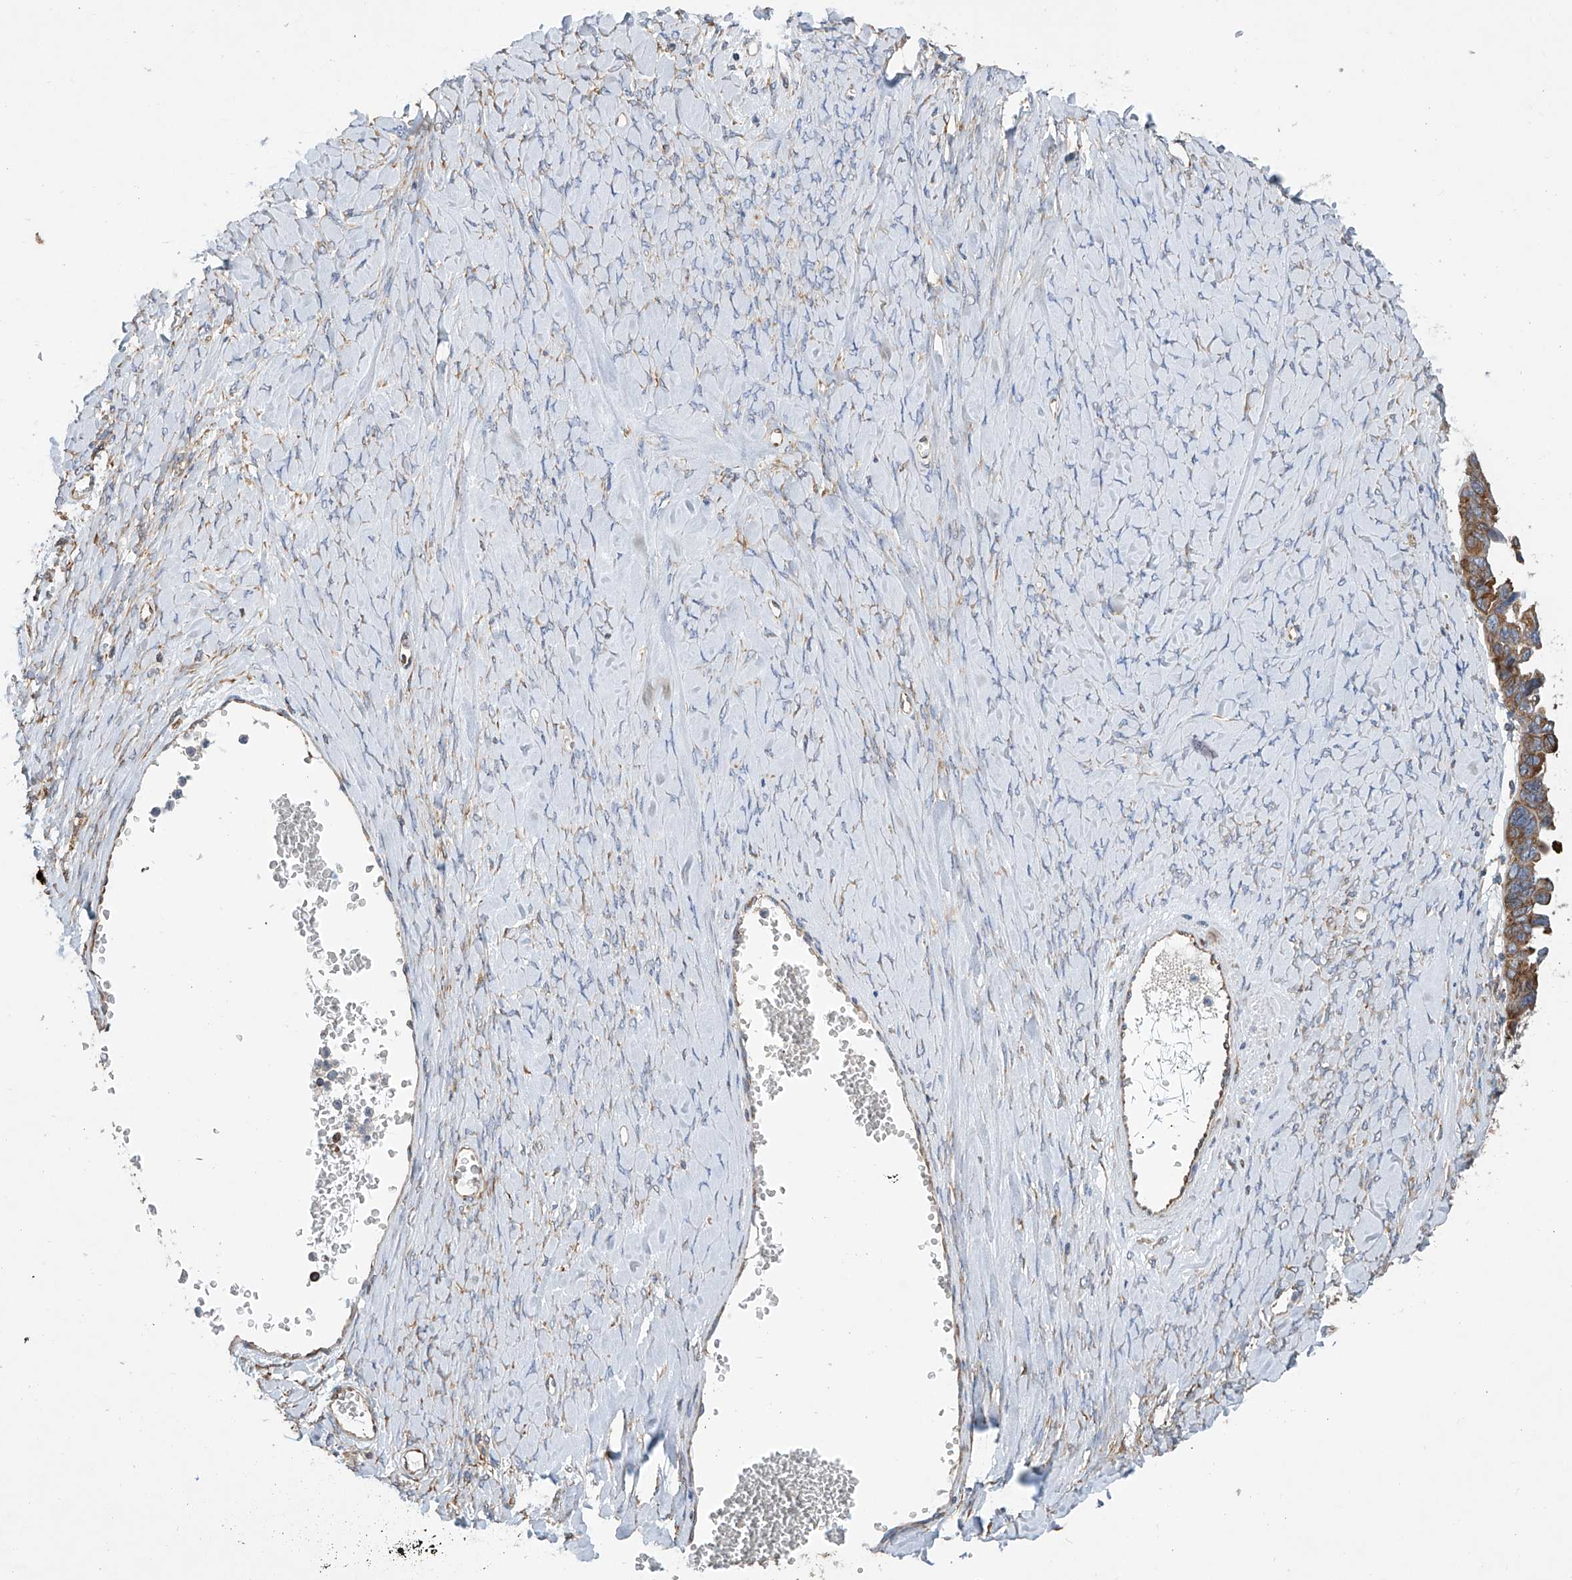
{"staining": {"intensity": "moderate", "quantity": ">75%", "location": "cytoplasmic/membranous"}, "tissue": "ovarian cancer", "cell_type": "Tumor cells", "image_type": "cancer", "snomed": [{"axis": "morphology", "description": "Cystadenocarcinoma, serous, NOS"}, {"axis": "topography", "description": "Ovary"}], "caption": "Immunohistochemistry (IHC) staining of ovarian serous cystadenocarcinoma, which displays medium levels of moderate cytoplasmic/membranous positivity in about >75% of tumor cells indicating moderate cytoplasmic/membranous protein expression. The staining was performed using DAB (3,3'-diaminobenzidine) (brown) for protein detection and nuclei were counterstained in hematoxylin (blue).", "gene": "SENP2", "patient": {"sex": "female", "age": 79}}